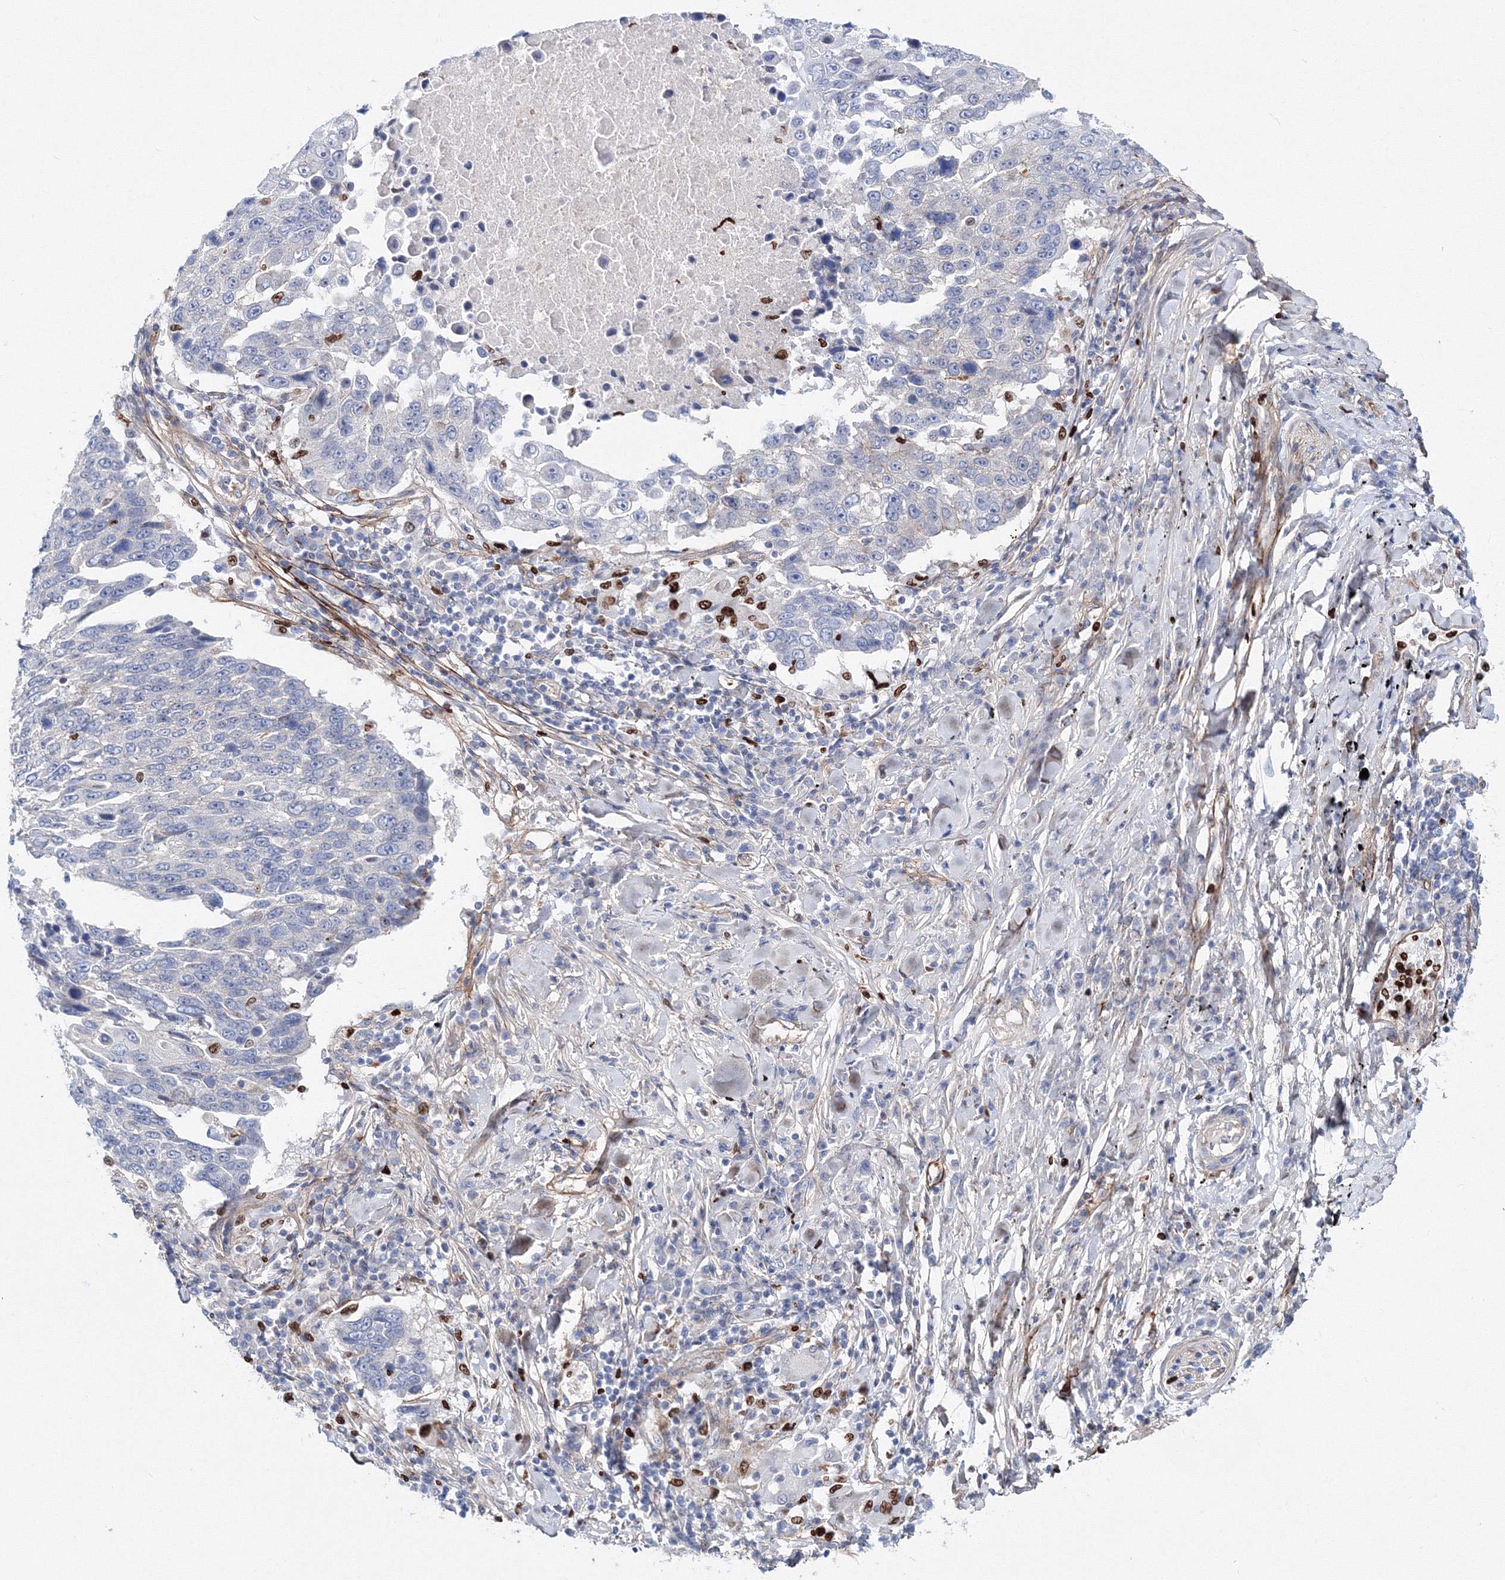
{"staining": {"intensity": "negative", "quantity": "none", "location": "none"}, "tissue": "lung cancer", "cell_type": "Tumor cells", "image_type": "cancer", "snomed": [{"axis": "morphology", "description": "Squamous cell carcinoma, NOS"}, {"axis": "topography", "description": "Lung"}], "caption": "Tumor cells are negative for protein expression in human lung squamous cell carcinoma.", "gene": "C11orf52", "patient": {"sex": "male", "age": 66}}